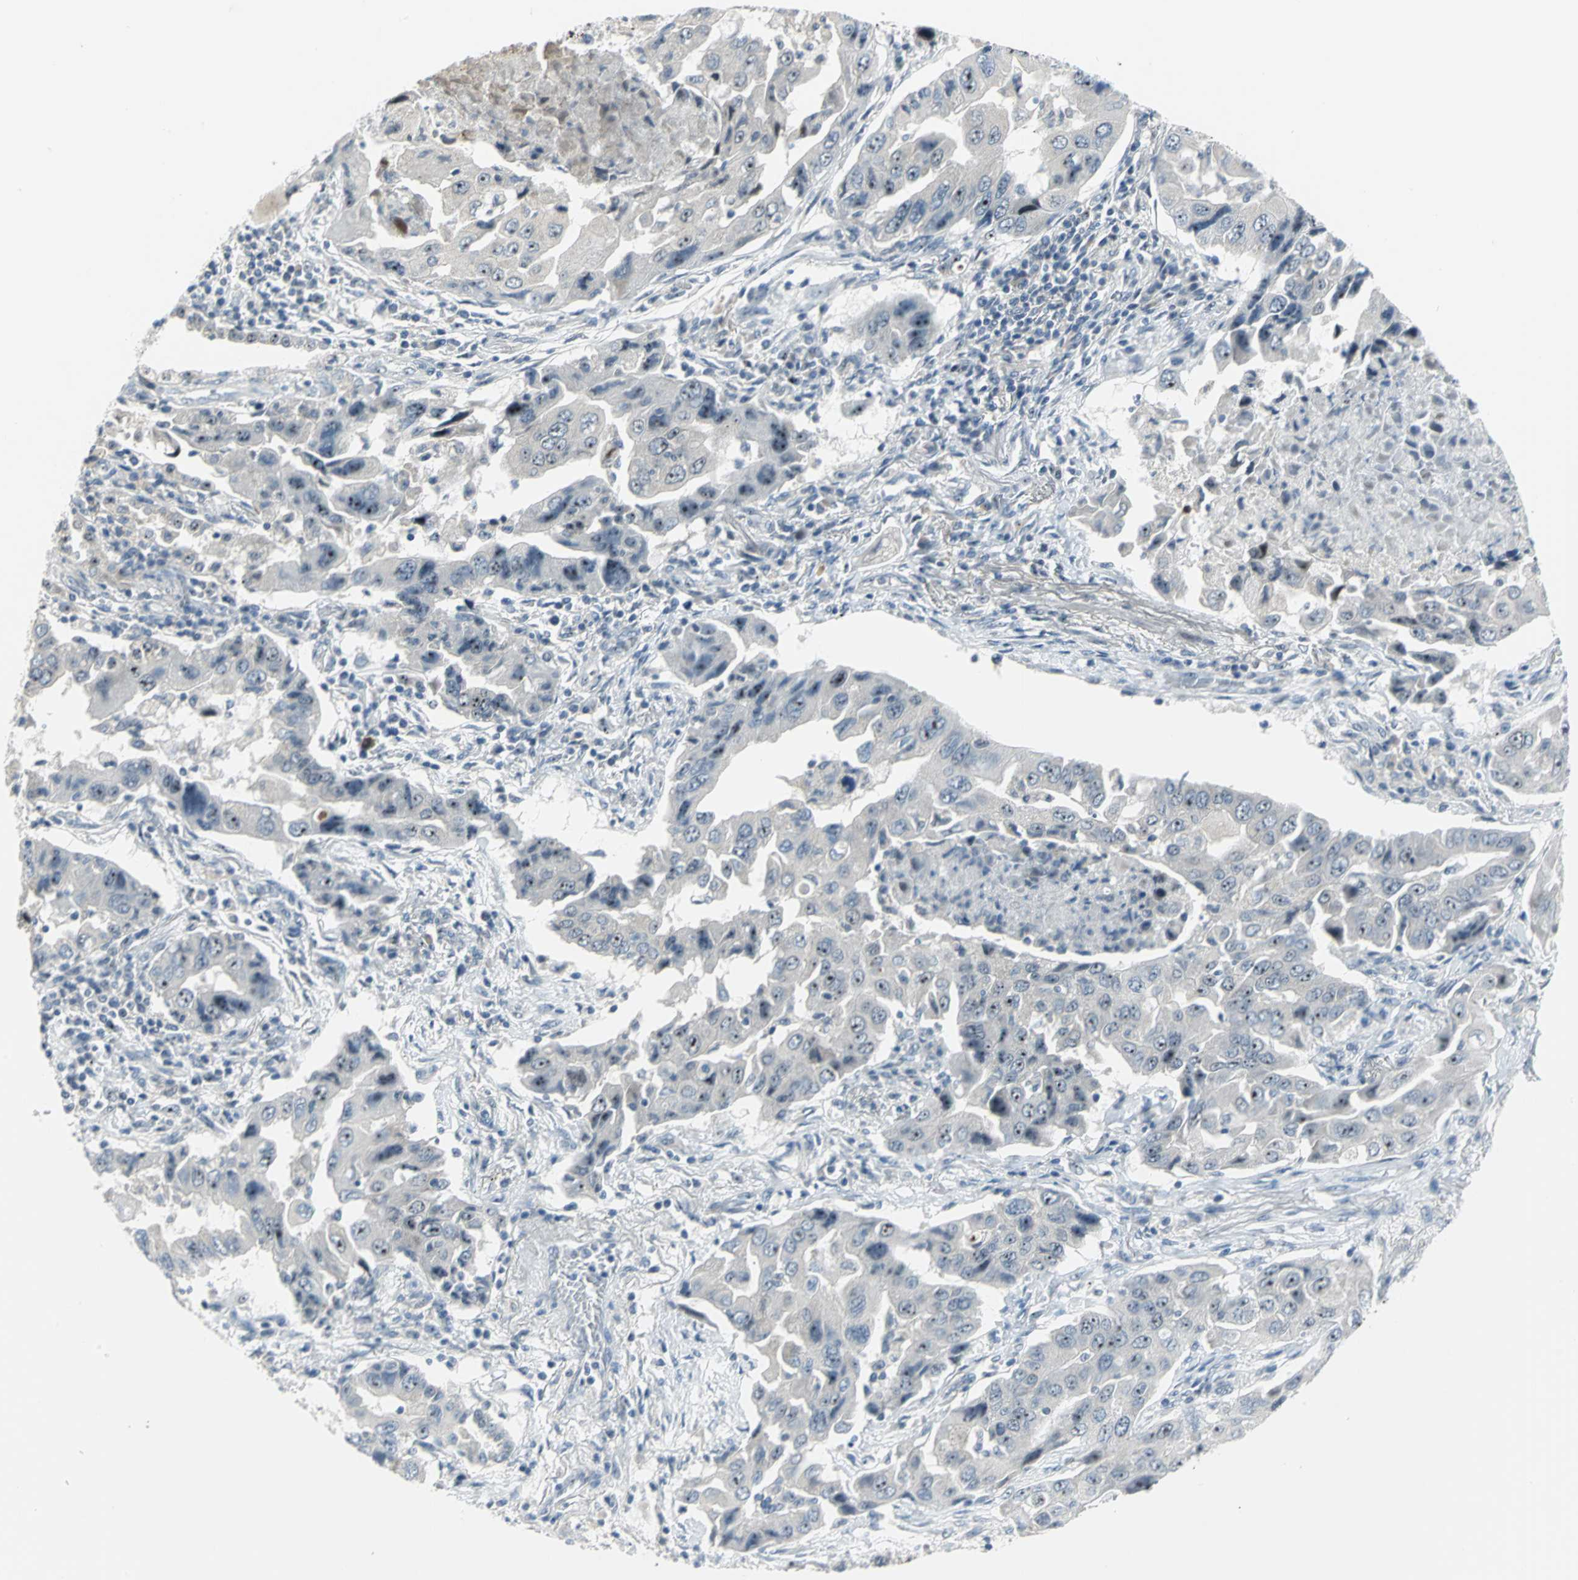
{"staining": {"intensity": "moderate", "quantity": ">75%", "location": "nuclear"}, "tissue": "lung cancer", "cell_type": "Tumor cells", "image_type": "cancer", "snomed": [{"axis": "morphology", "description": "Adenocarcinoma, NOS"}, {"axis": "topography", "description": "Lung"}], "caption": "Immunohistochemistry image of neoplastic tissue: human lung adenocarcinoma stained using IHC shows medium levels of moderate protein expression localized specifically in the nuclear of tumor cells, appearing as a nuclear brown color.", "gene": "MYBBP1A", "patient": {"sex": "female", "age": 65}}